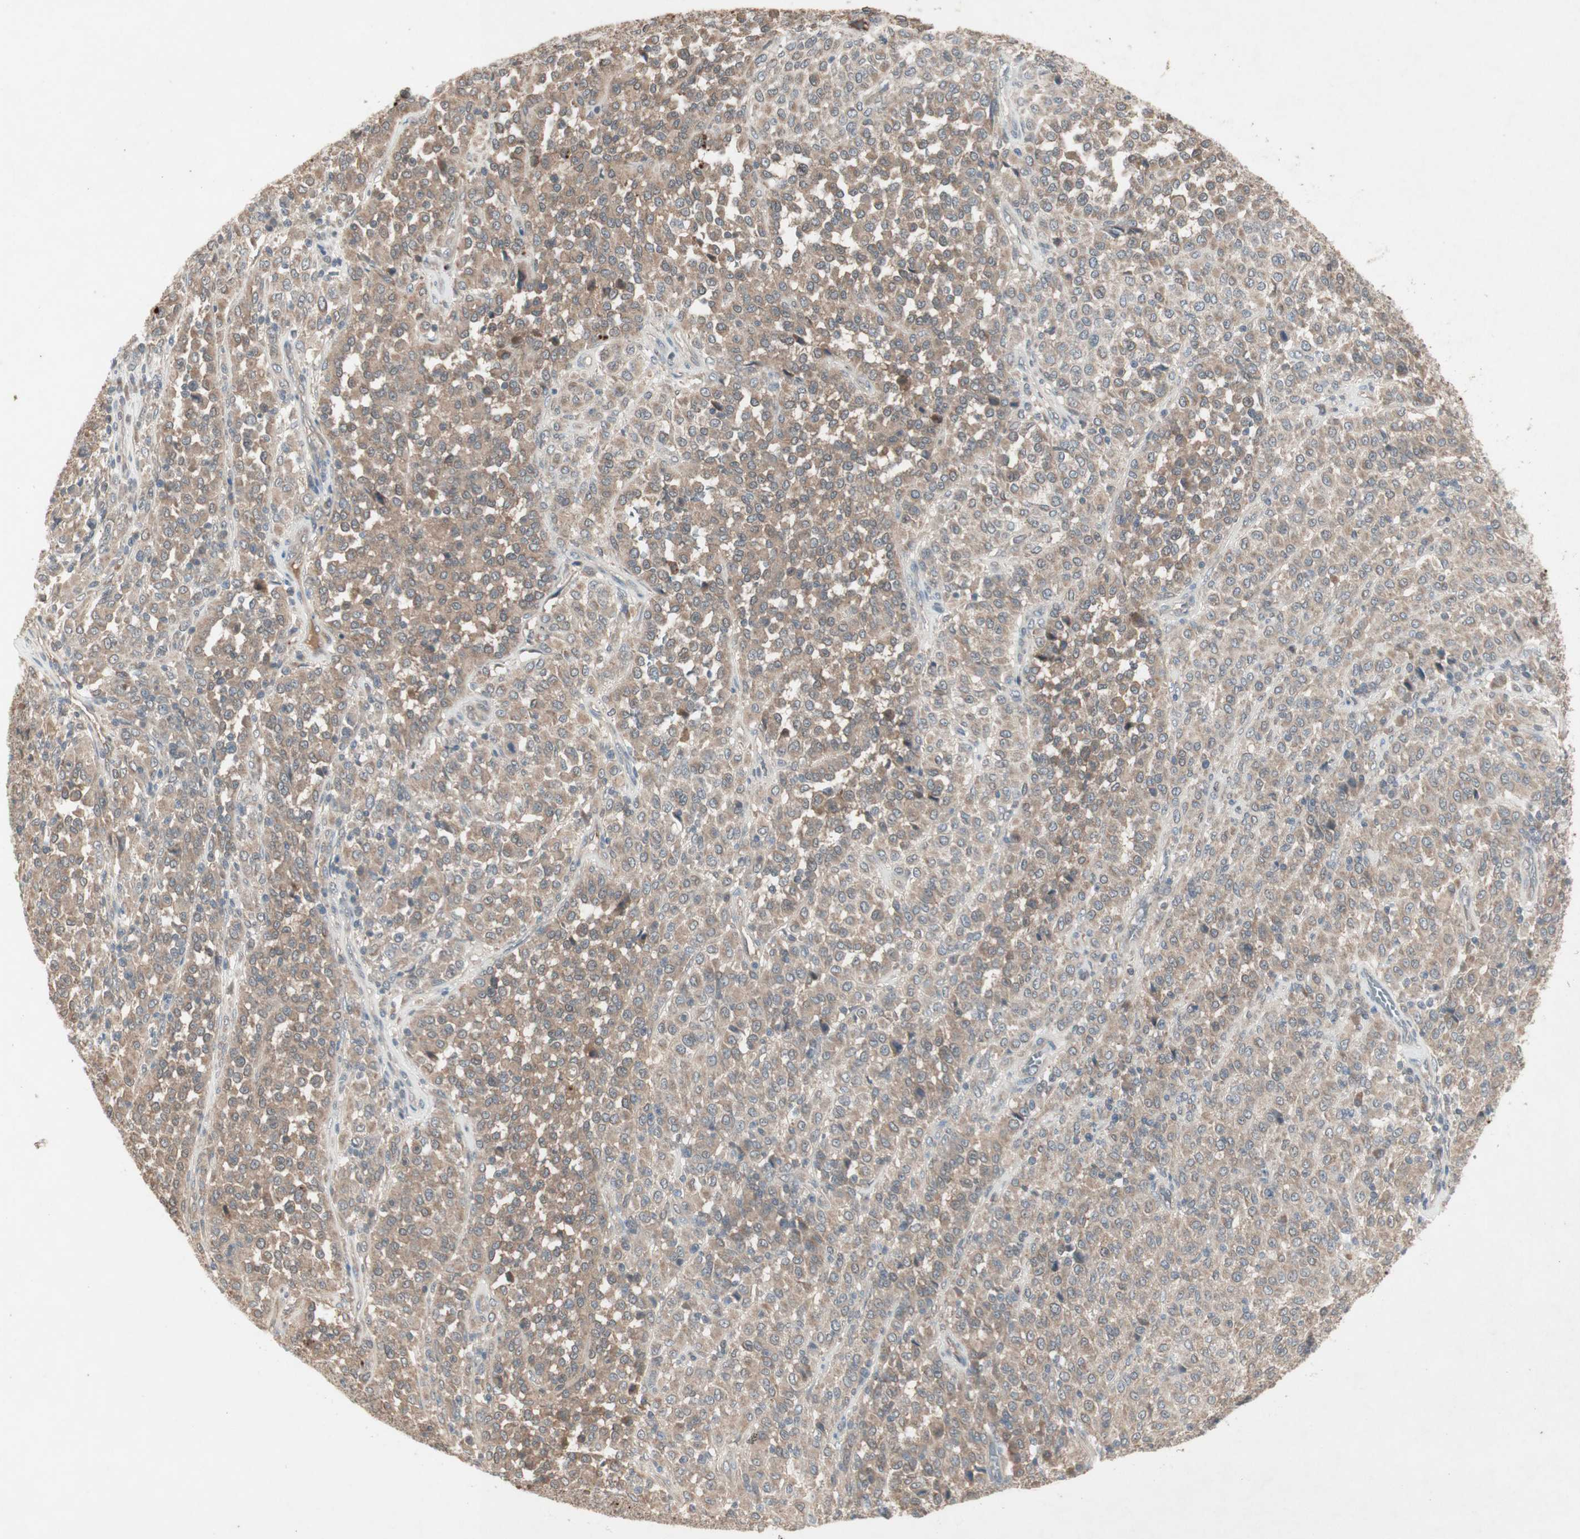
{"staining": {"intensity": "moderate", "quantity": ">75%", "location": "cytoplasmic/membranous"}, "tissue": "melanoma", "cell_type": "Tumor cells", "image_type": "cancer", "snomed": [{"axis": "morphology", "description": "Malignant melanoma, Metastatic site"}, {"axis": "topography", "description": "Pancreas"}], "caption": "Malignant melanoma (metastatic site) was stained to show a protein in brown. There is medium levels of moderate cytoplasmic/membranous positivity in approximately >75% of tumor cells.", "gene": "JMJD7-PLA2G4B", "patient": {"sex": "female", "age": 30}}